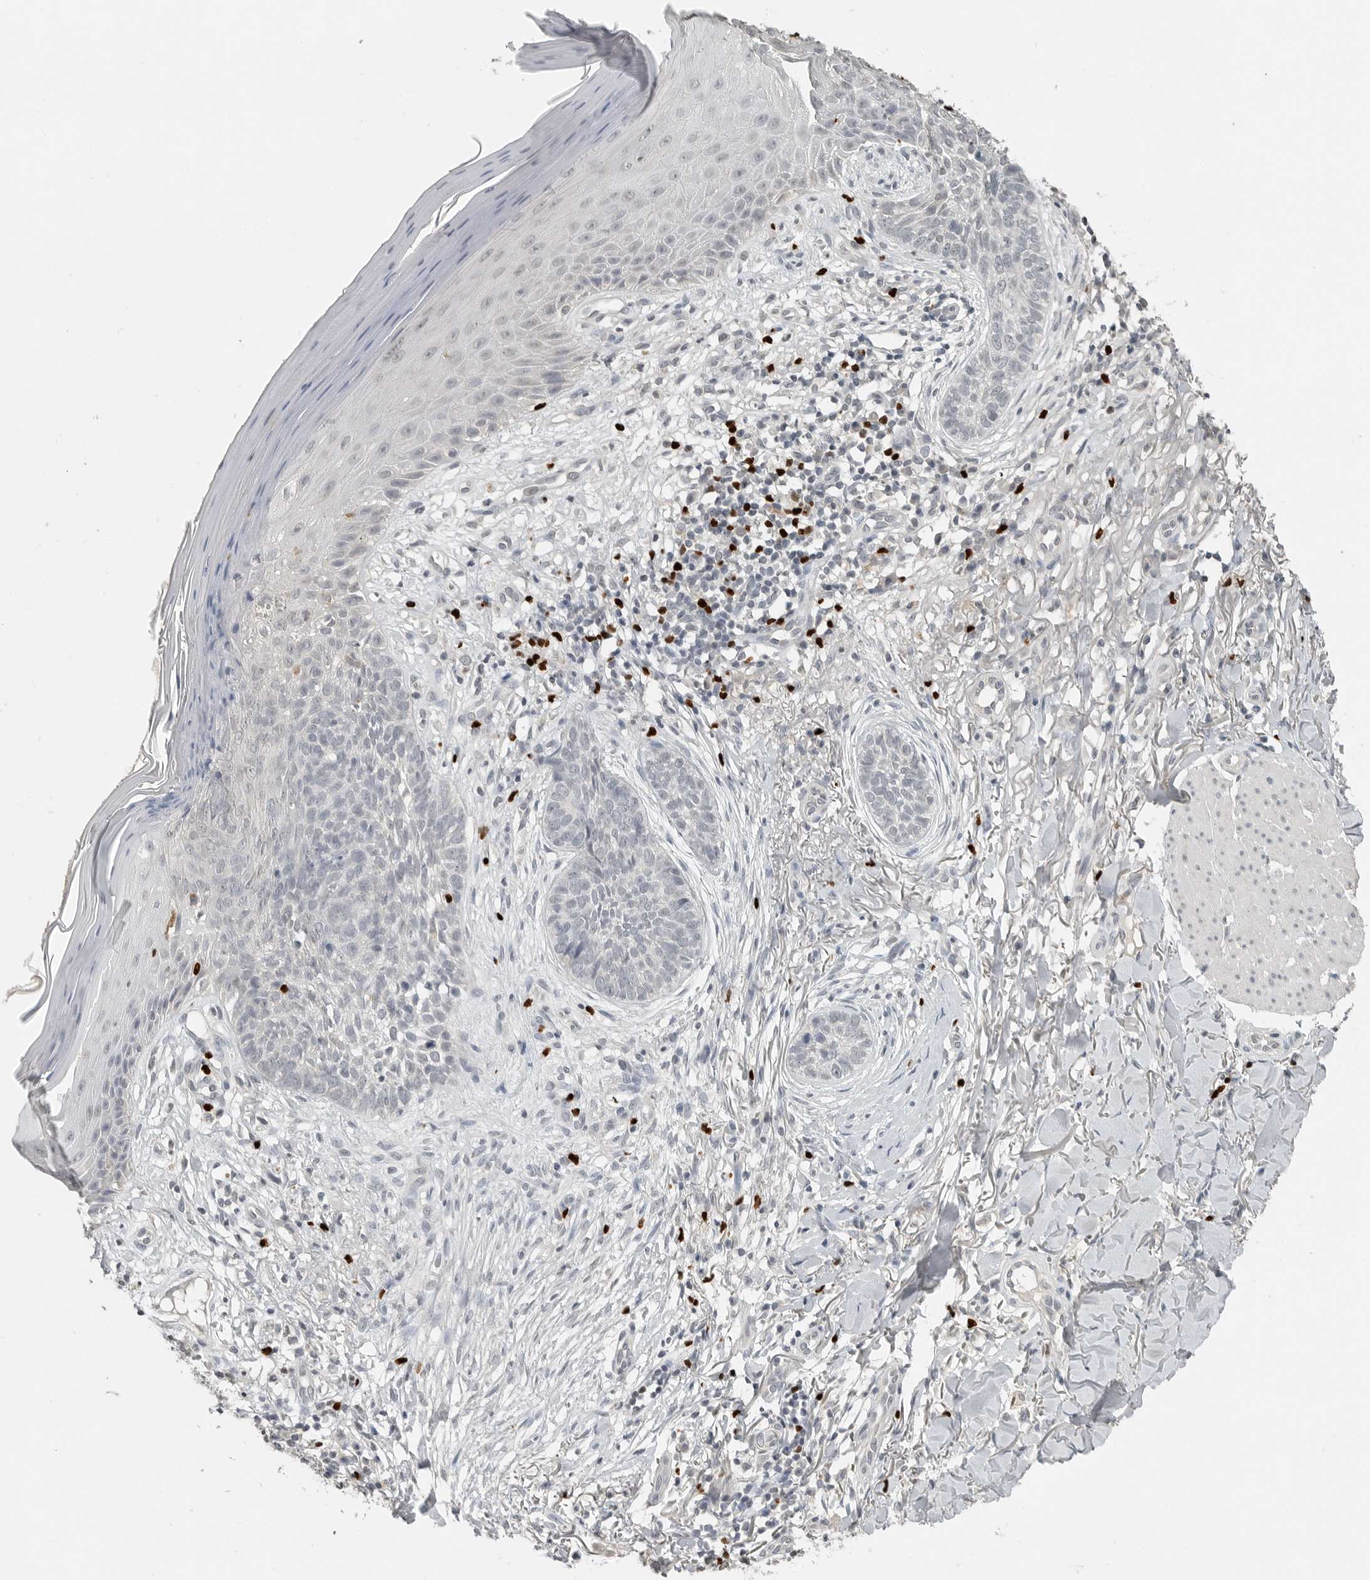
{"staining": {"intensity": "negative", "quantity": "none", "location": "none"}, "tissue": "skin cancer", "cell_type": "Tumor cells", "image_type": "cancer", "snomed": [{"axis": "morphology", "description": "Normal tissue, NOS"}, {"axis": "morphology", "description": "Basal cell carcinoma"}, {"axis": "topography", "description": "Skin"}], "caption": "High power microscopy histopathology image of an IHC image of skin basal cell carcinoma, revealing no significant positivity in tumor cells.", "gene": "FOXP3", "patient": {"sex": "male", "age": 67}}